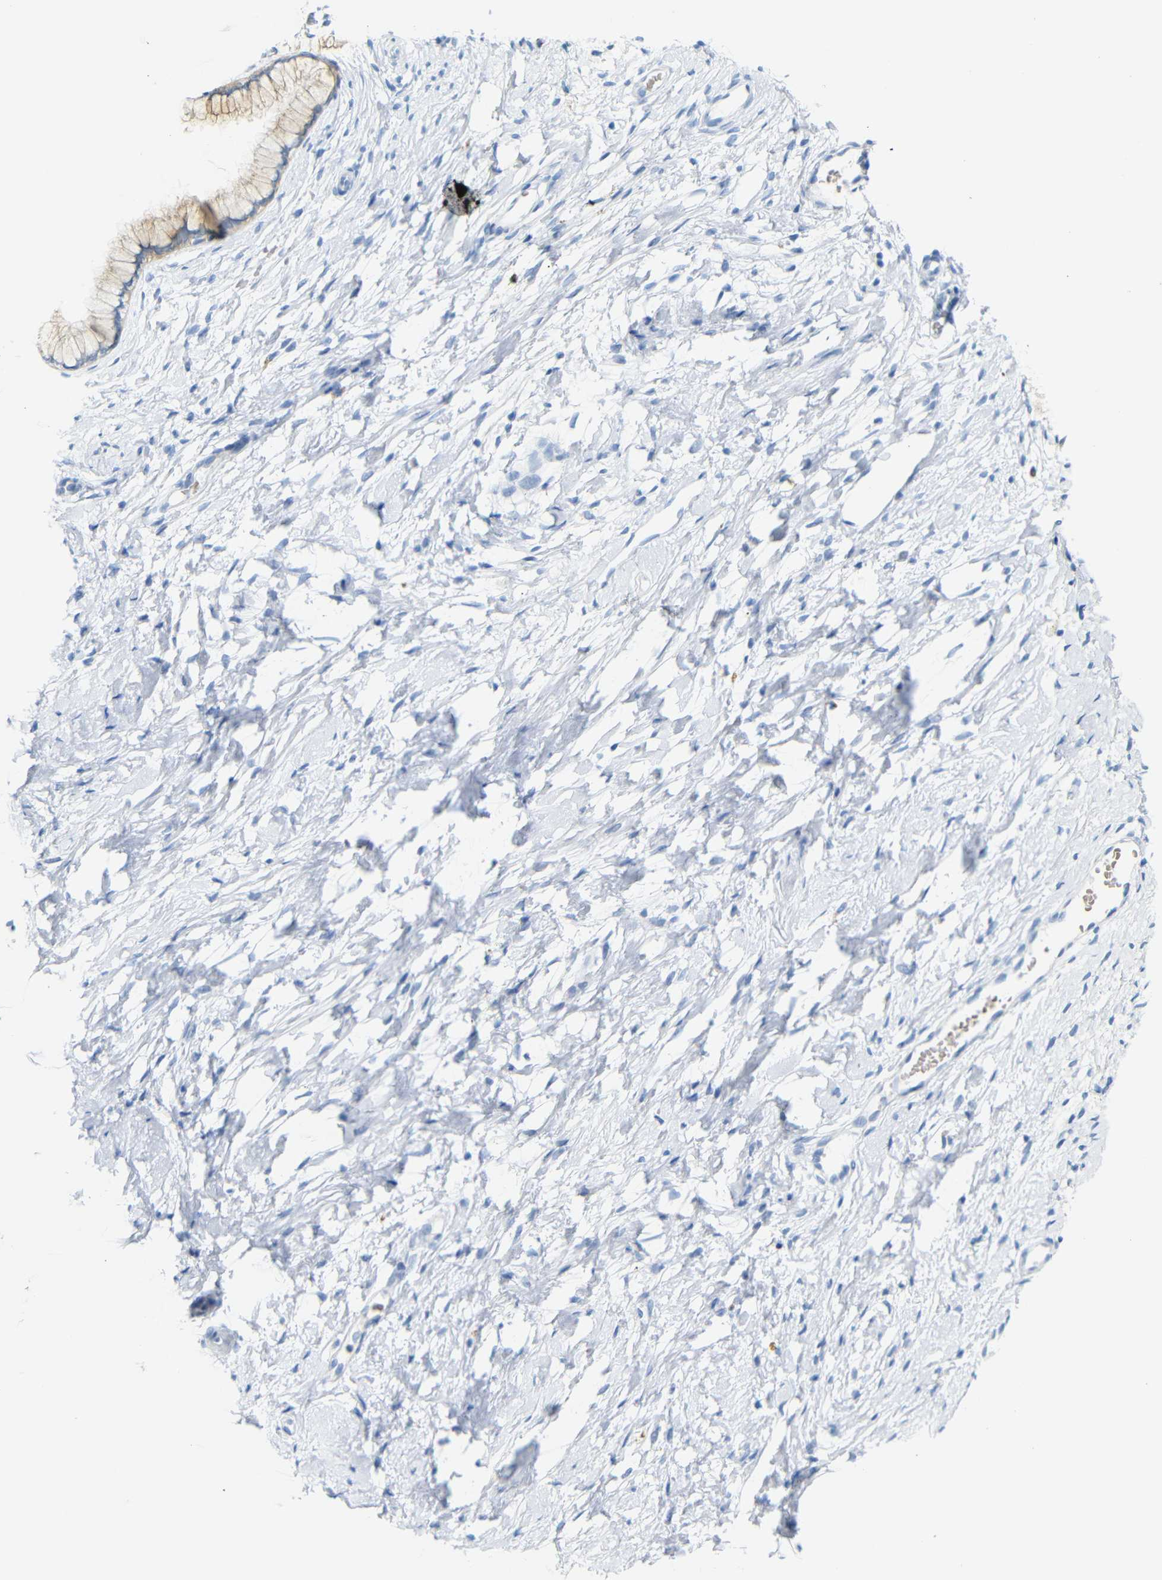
{"staining": {"intensity": "weak", "quantity": ">75%", "location": "cytoplasmic/membranous"}, "tissue": "cervix", "cell_type": "Glandular cells", "image_type": "normal", "snomed": [{"axis": "morphology", "description": "Normal tissue, NOS"}, {"axis": "topography", "description": "Cervix"}], "caption": "Immunohistochemical staining of benign human cervix displays >75% levels of weak cytoplasmic/membranous protein expression in about >75% of glandular cells.", "gene": "DYNAP", "patient": {"sex": "female", "age": 65}}